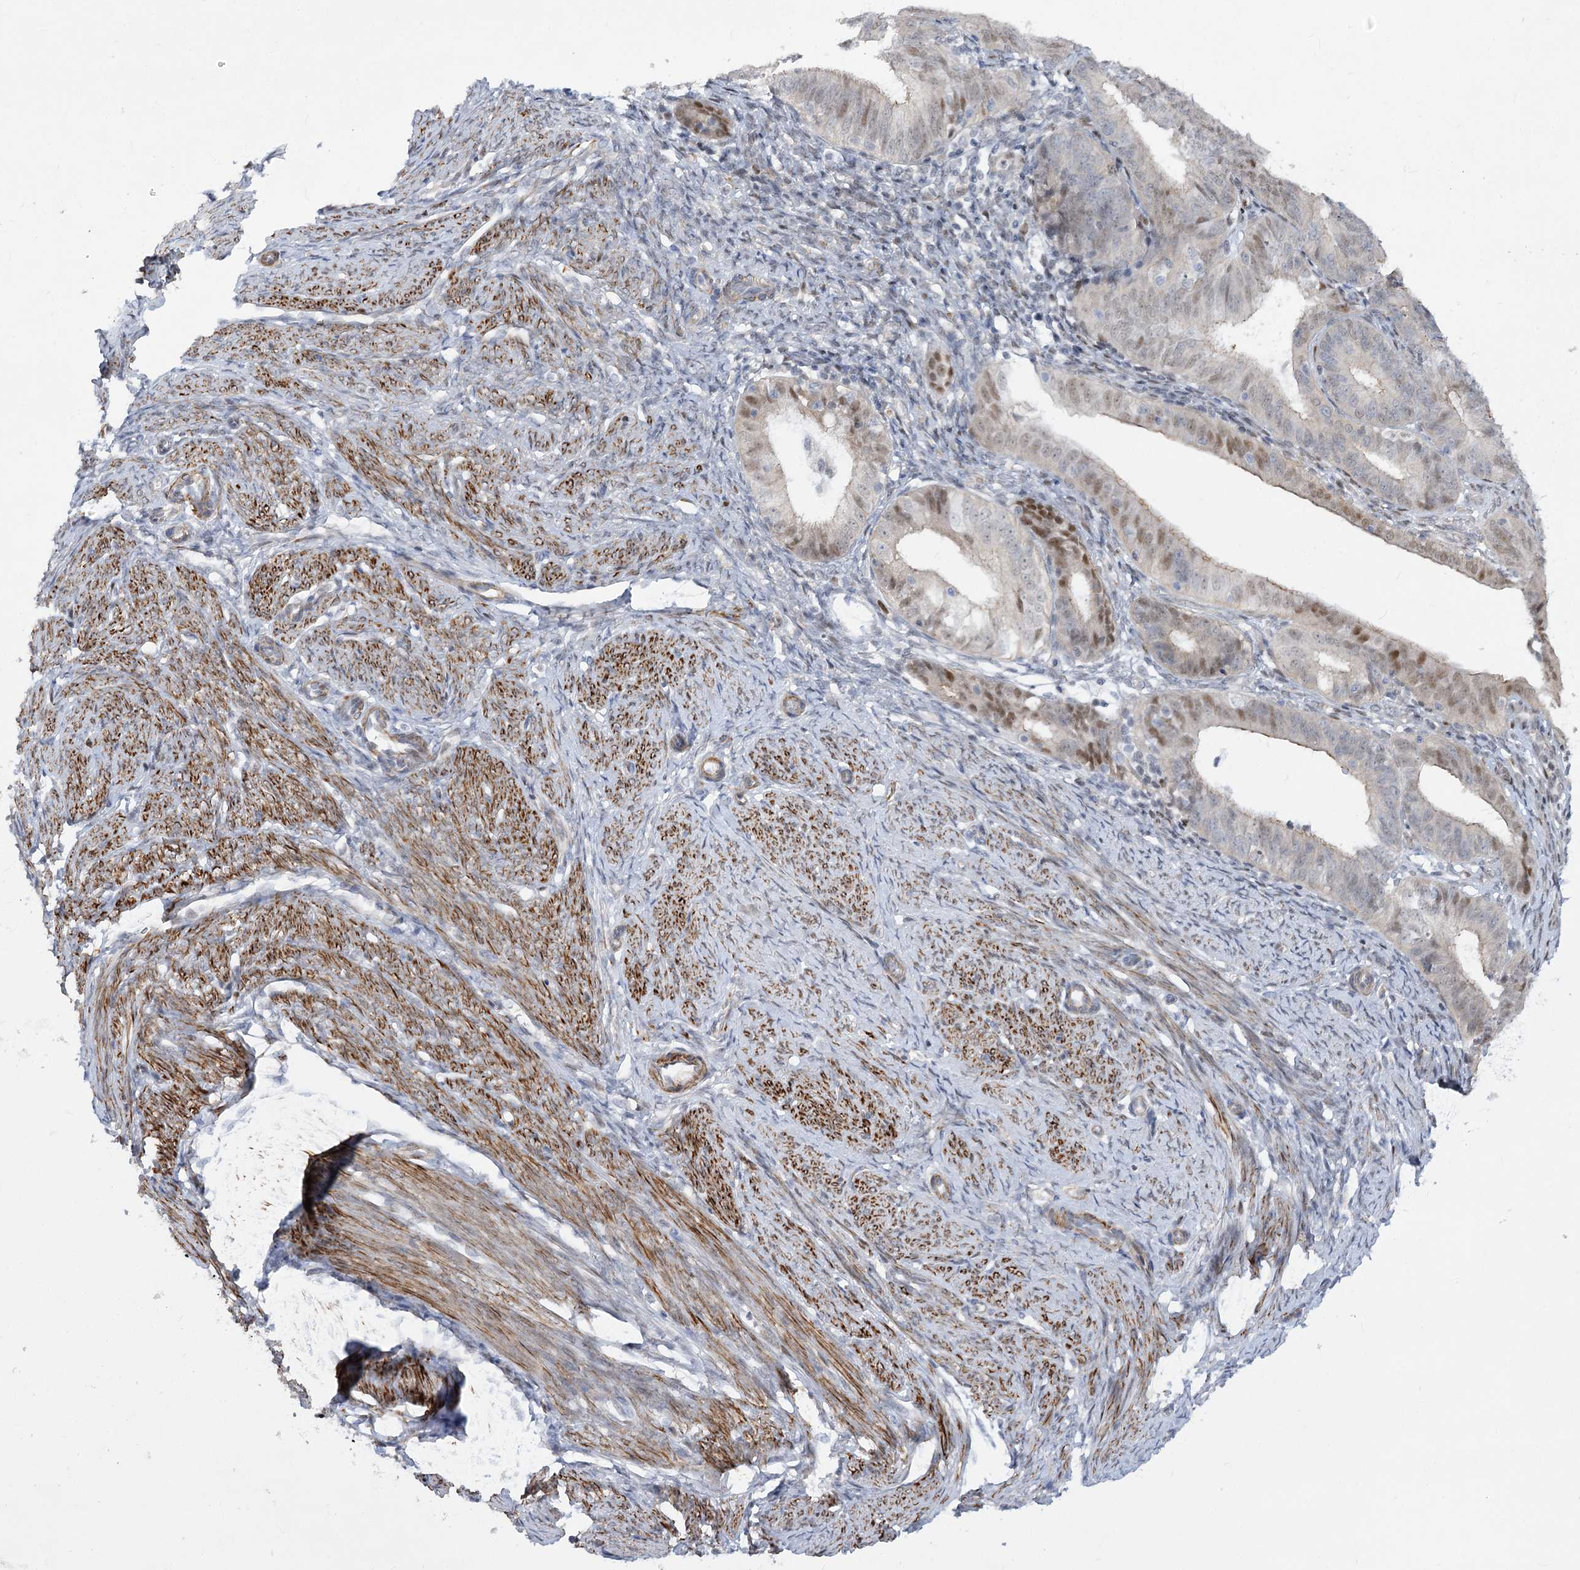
{"staining": {"intensity": "moderate", "quantity": "25%-75%", "location": "nuclear"}, "tissue": "endometrial cancer", "cell_type": "Tumor cells", "image_type": "cancer", "snomed": [{"axis": "morphology", "description": "Adenocarcinoma, NOS"}, {"axis": "topography", "description": "Endometrium"}], "caption": "Approximately 25%-75% of tumor cells in endometrial cancer display moderate nuclear protein expression as visualized by brown immunohistochemical staining.", "gene": "ARSI", "patient": {"sex": "female", "age": 51}}